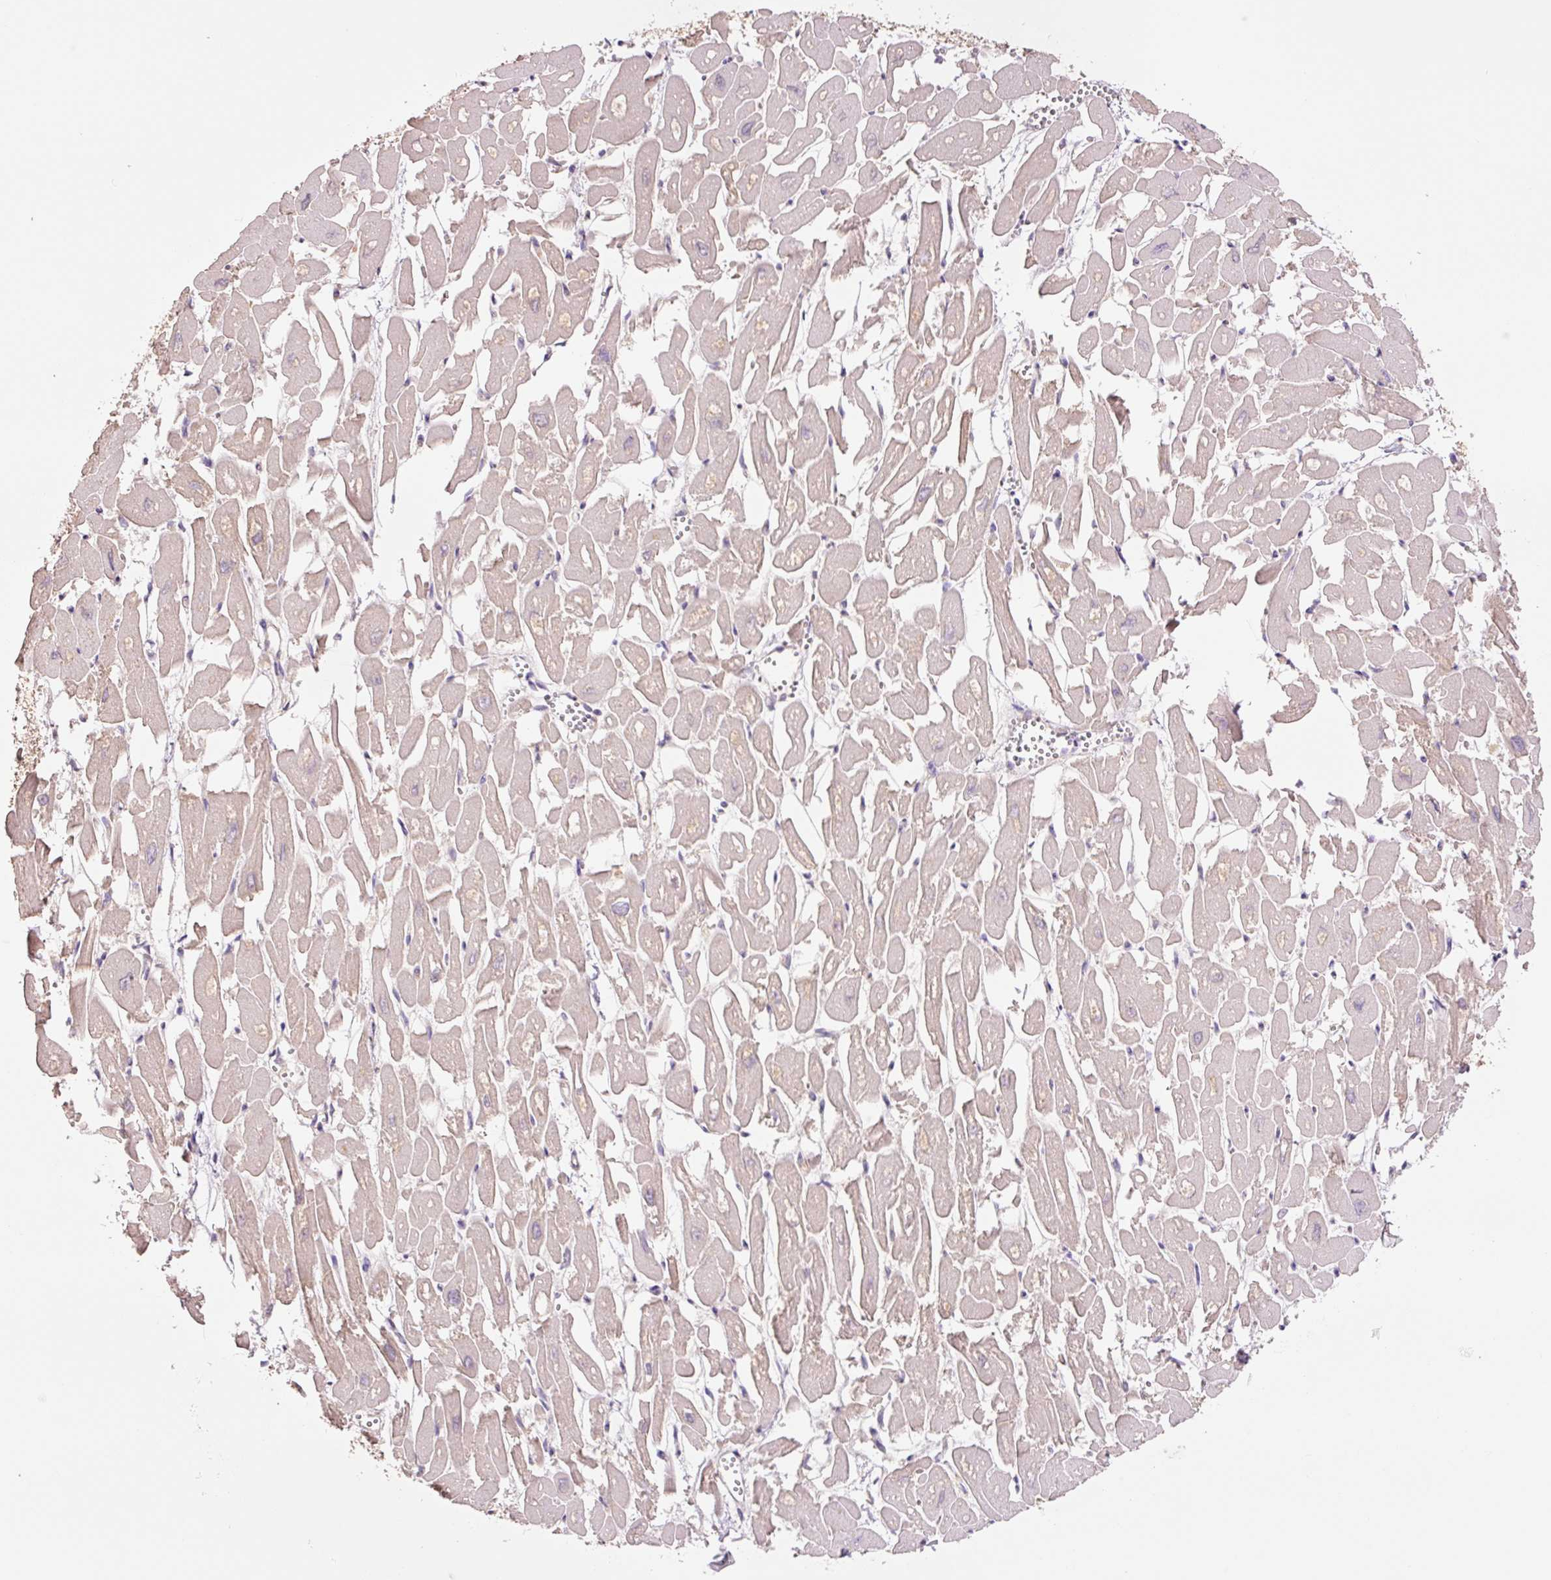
{"staining": {"intensity": "weak", "quantity": "25%-75%", "location": "cytoplasmic/membranous"}, "tissue": "heart muscle", "cell_type": "Cardiomyocytes", "image_type": "normal", "snomed": [{"axis": "morphology", "description": "Normal tissue, NOS"}, {"axis": "topography", "description": "Heart"}], "caption": "An IHC micrograph of normal tissue is shown. Protein staining in brown shows weak cytoplasmic/membranous positivity in heart muscle within cardiomyocytes.", "gene": "SLC1A4", "patient": {"sex": "male", "age": 54}}